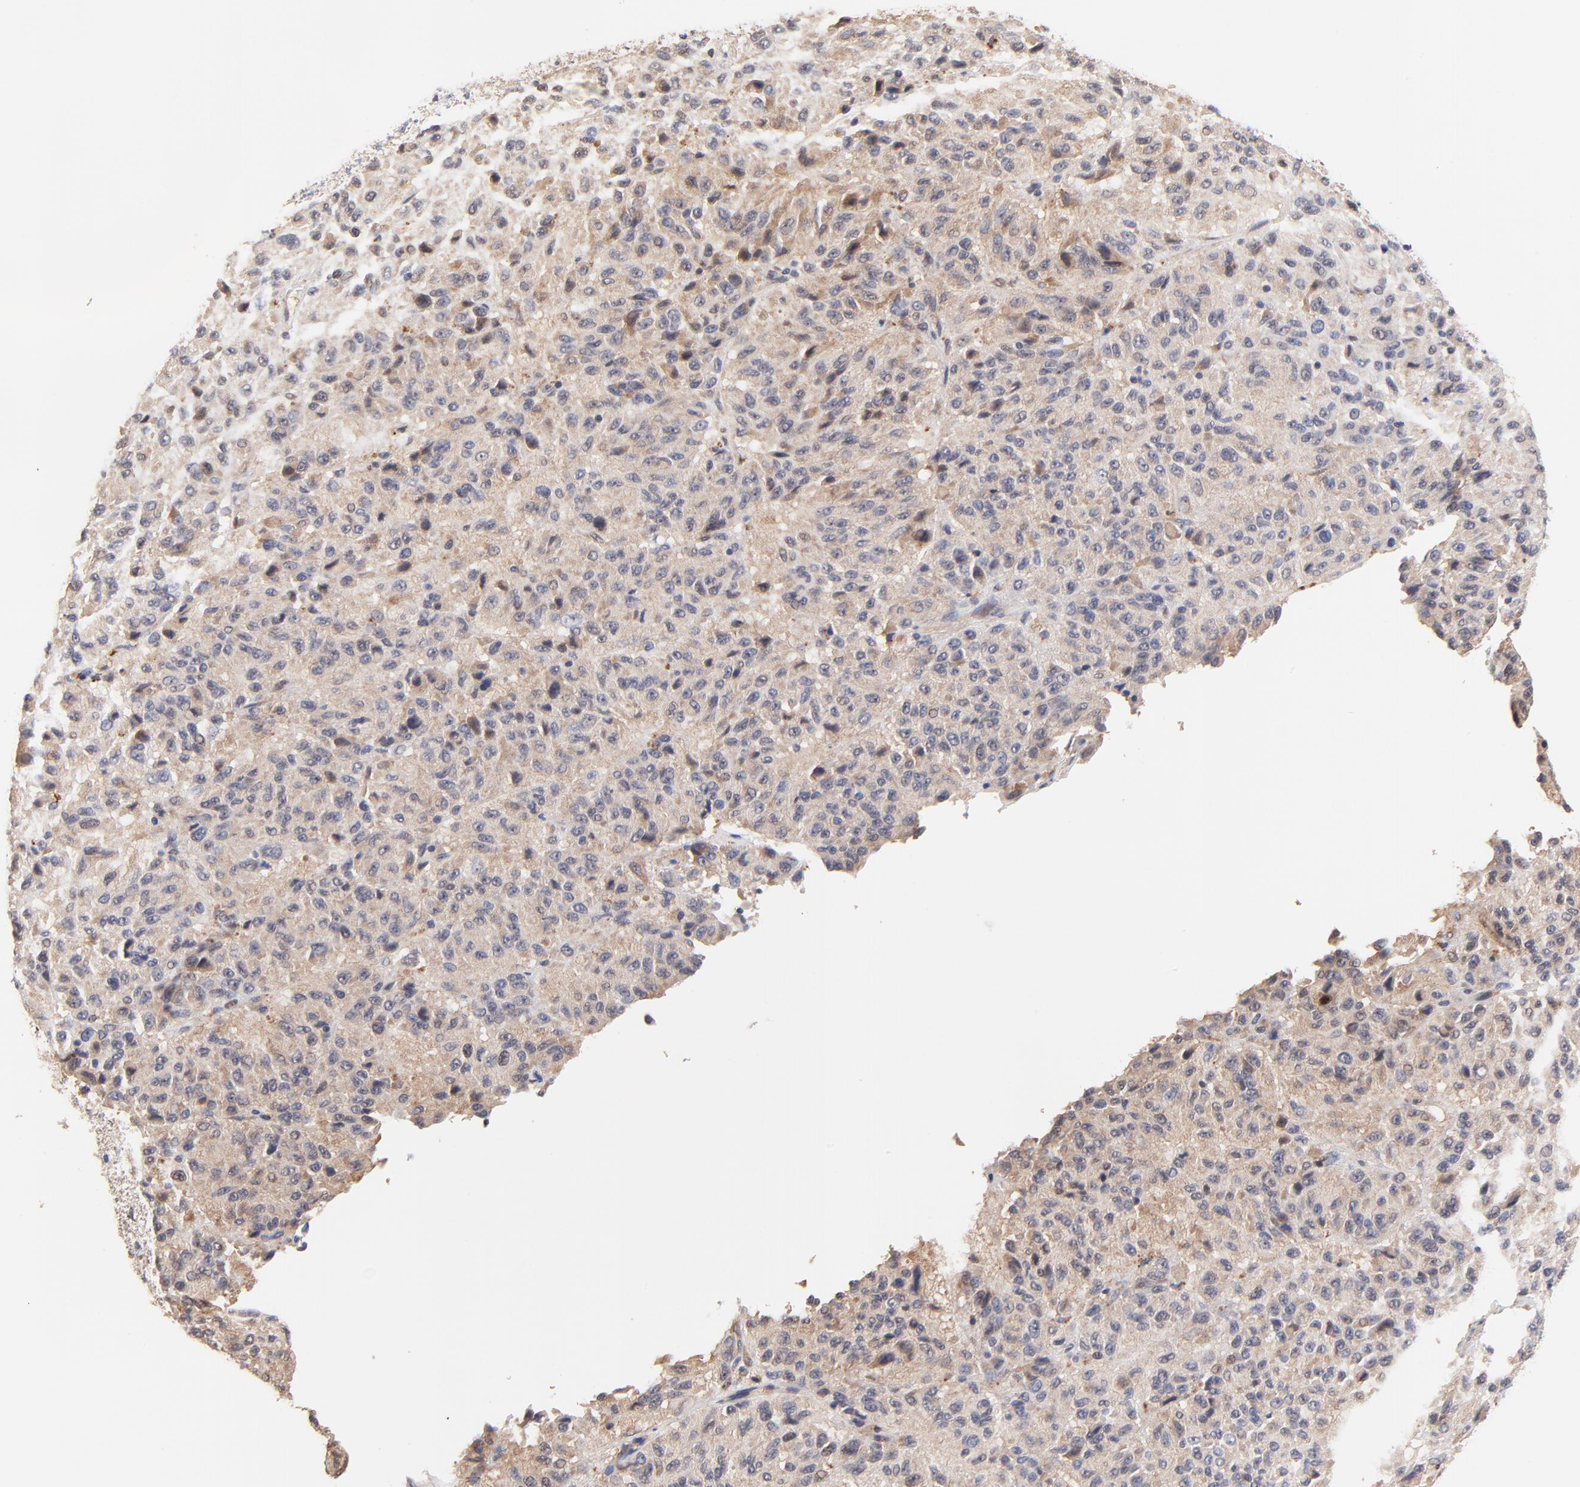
{"staining": {"intensity": "weak", "quantity": "25%-75%", "location": "cytoplasmic/membranous"}, "tissue": "melanoma", "cell_type": "Tumor cells", "image_type": "cancer", "snomed": [{"axis": "morphology", "description": "Malignant melanoma, Metastatic site"}, {"axis": "topography", "description": "Lung"}], "caption": "Protein expression analysis of malignant melanoma (metastatic site) displays weak cytoplasmic/membranous expression in about 25%-75% of tumor cells. (Stains: DAB (3,3'-diaminobenzidine) in brown, nuclei in blue, Microscopy: brightfield microscopy at high magnification).", "gene": "TXNL1", "patient": {"sex": "male", "age": 64}}